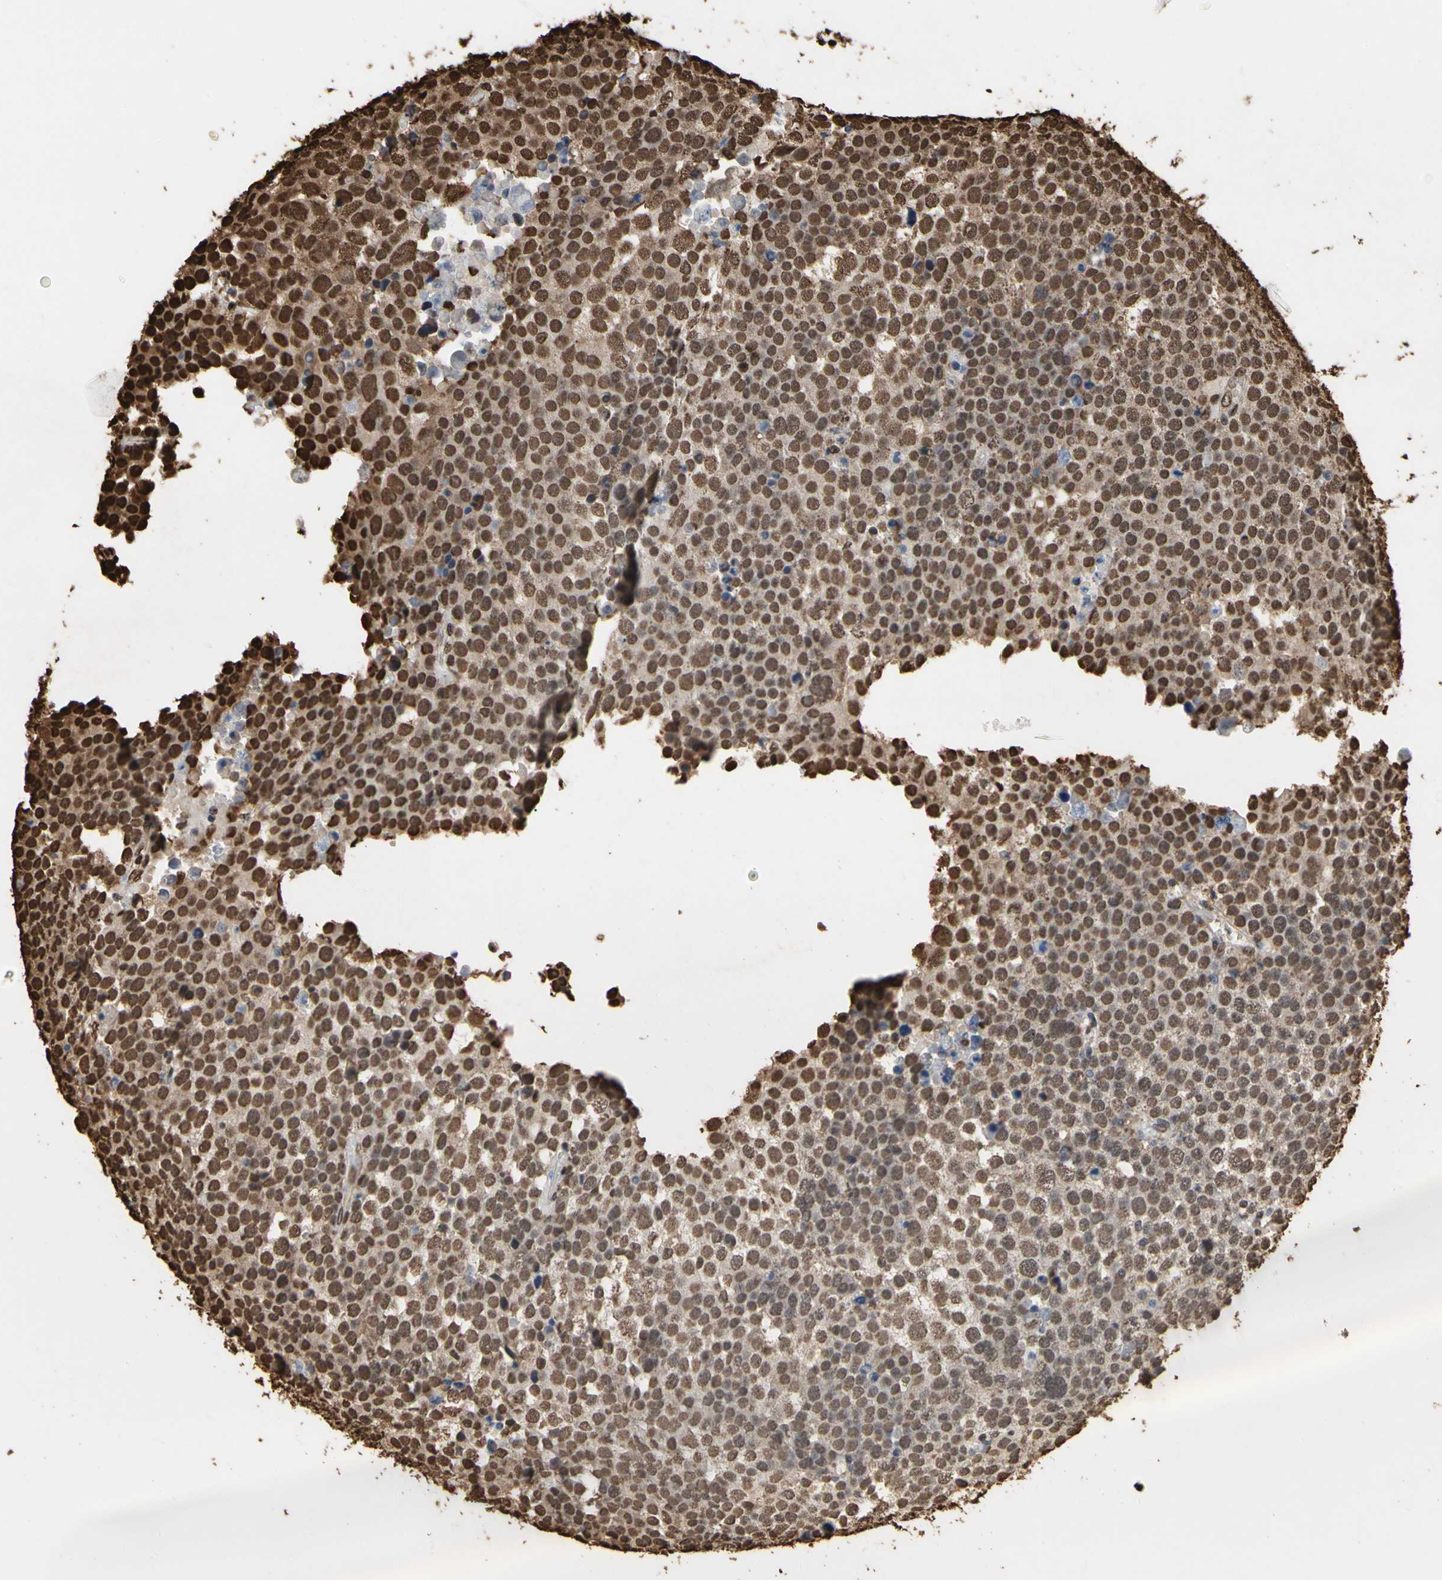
{"staining": {"intensity": "moderate", "quantity": ">75%", "location": "cytoplasmic/membranous,nuclear"}, "tissue": "testis cancer", "cell_type": "Tumor cells", "image_type": "cancer", "snomed": [{"axis": "morphology", "description": "Seminoma, NOS"}, {"axis": "topography", "description": "Testis"}], "caption": "Protein expression by immunohistochemistry exhibits moderate cytoplasmic/membranous and nuclear positivity in about >75% of tumor cells in testis cancer (seminoma).", "gene": "HNRNPK", "patient": {"sex": "male", "age": 71}}